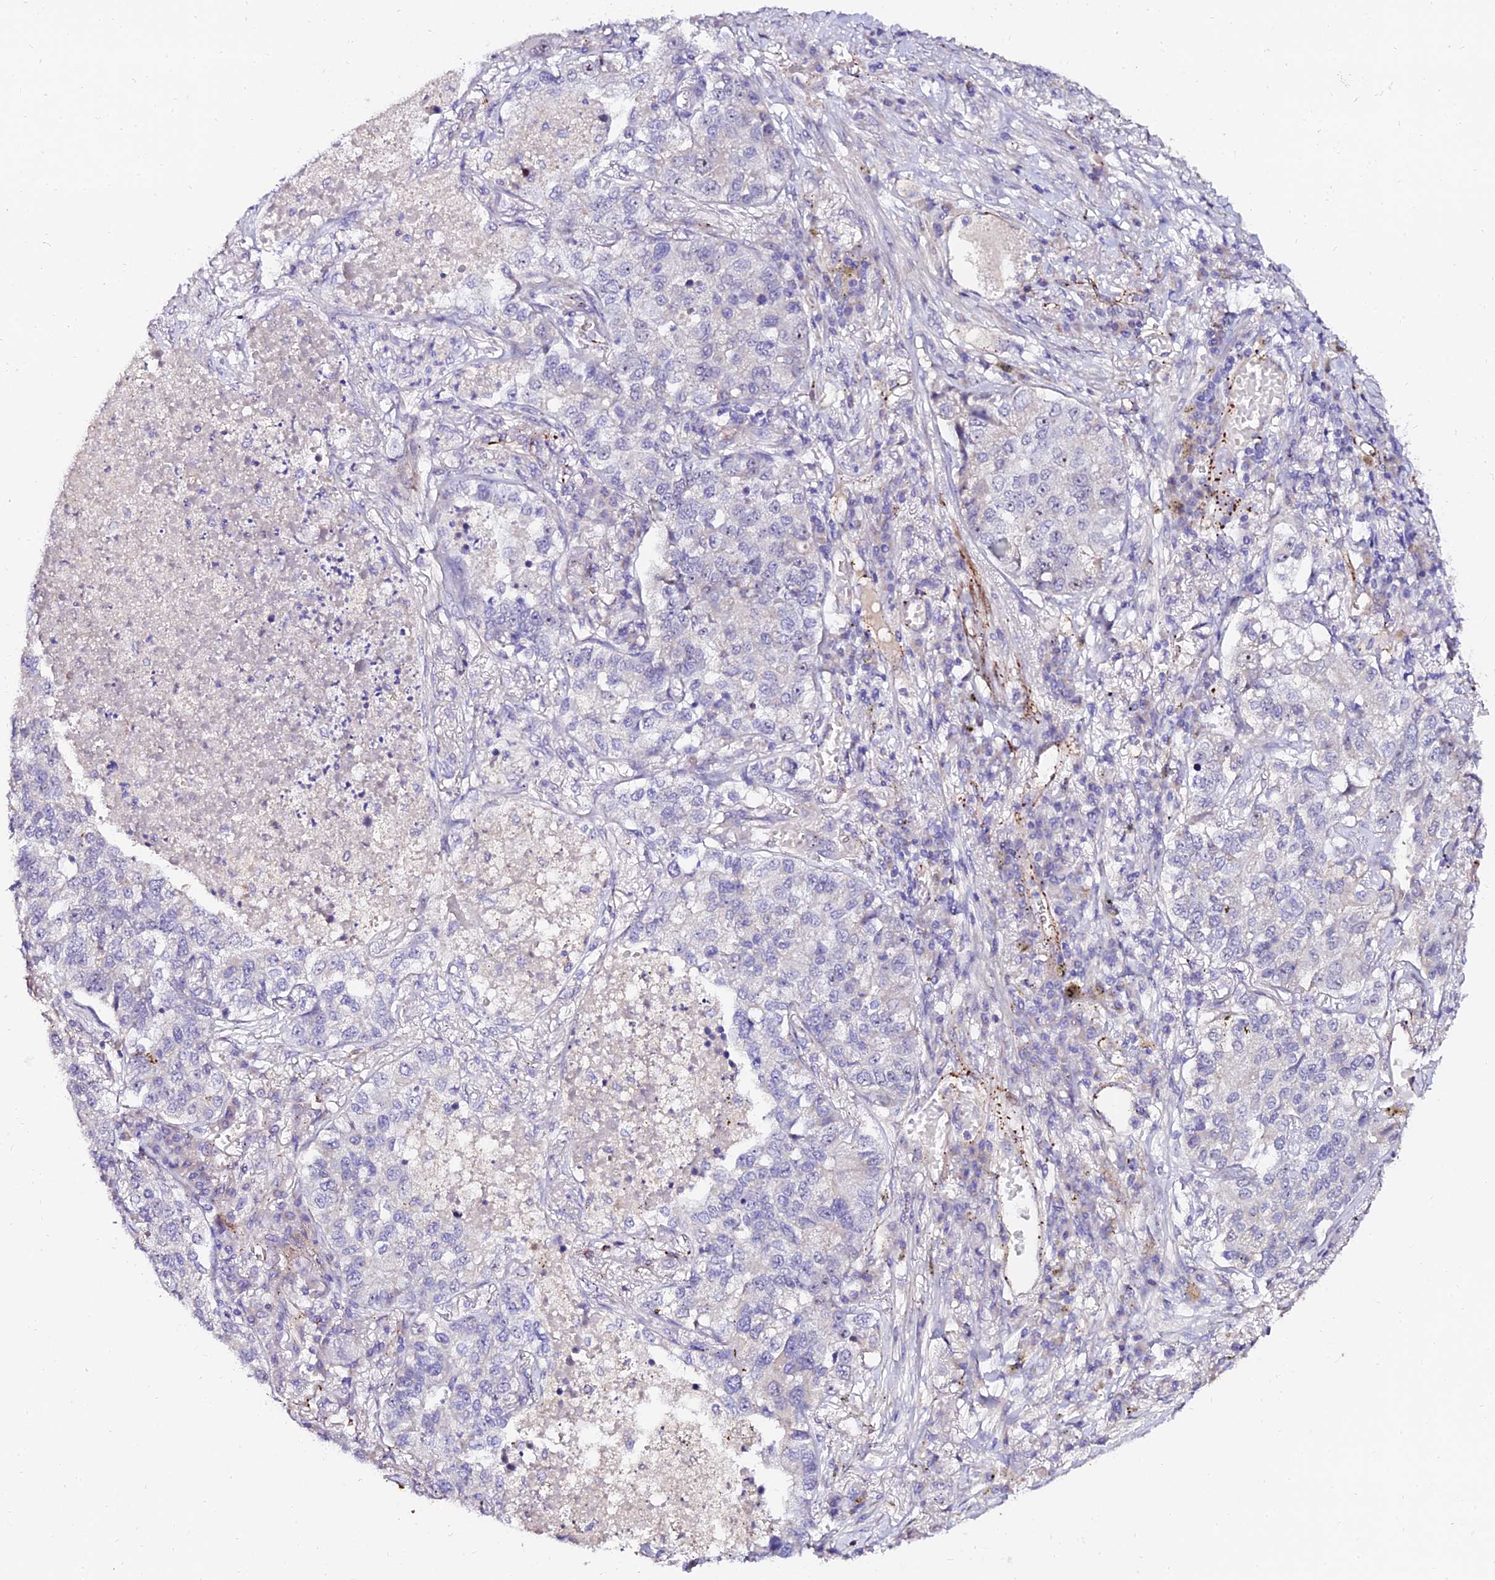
{"staining": {"intensity": "negative", "quantity": "none", "location": "none"}, "tissue": "lung cancer", "cell_type": "Tumor cells", "image_type": "cancer", "snomed": [{"axis": "morphology", "description": "Adenocarcinoma, NOS"}, {"axis": "topography", "description": "Lung"}], "caption": "Immunohistochemistry image of lung cancer (adenocarcinoma) stained for a protein (brown), which demonstrates no staining in tumor cells.", "gene": "ALDH3B2", "patient": {"sex": "male", "age": 49}}